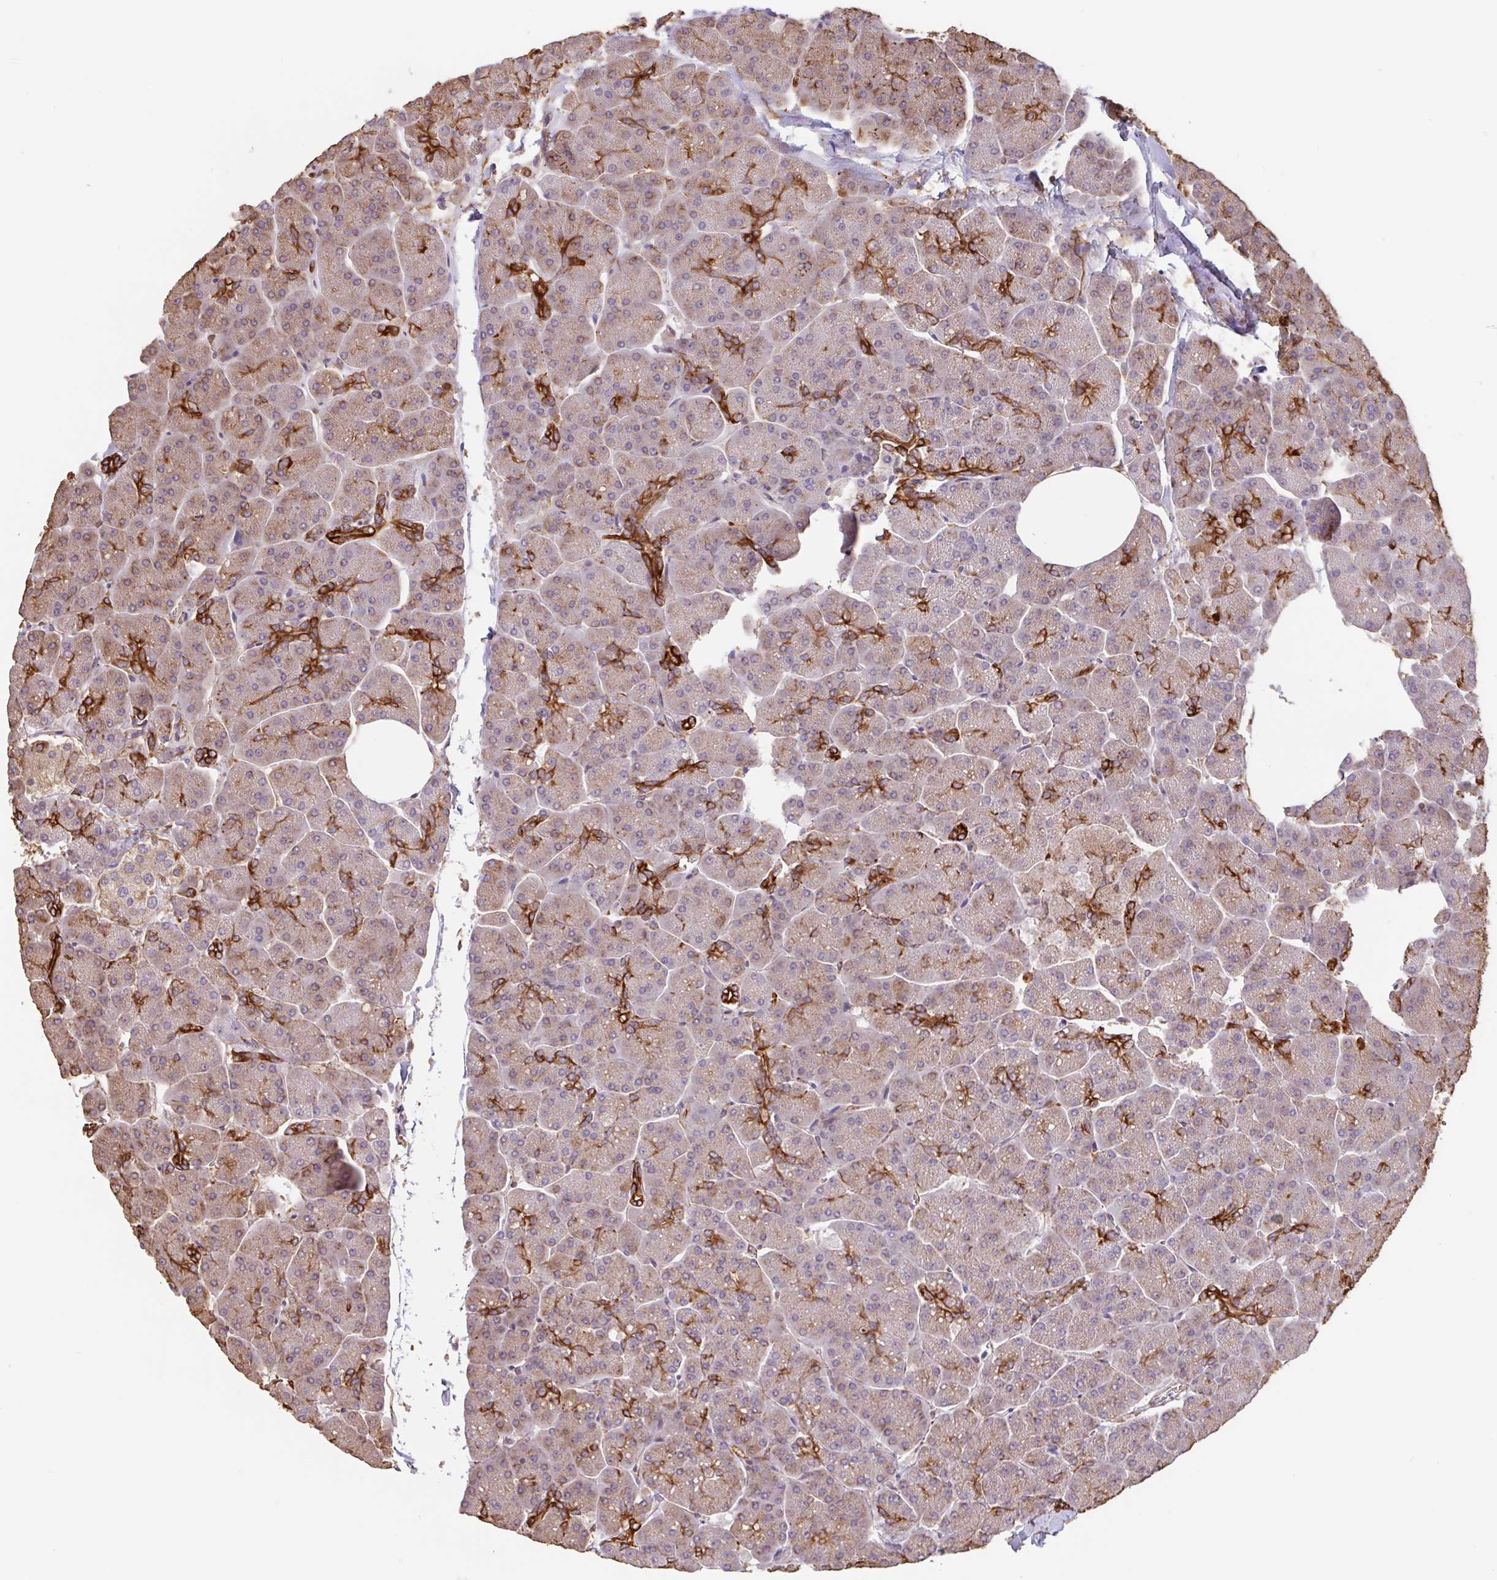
{"staining": {"intensity": "strong", "quantity": "<25%", "location": "cytoplasmic/membranous"}, "tissue": "pancreas", "cell_type": "Exocrine glandular cells", "image_type": "normal", "snomed": [{"axis": "morphology", "description": "Normal tissue, NOS"}, {"axis": "topography", "description": "Pancreas"}, {"axis": "topography", "description": "Peripheral nerve tissue"}], "caption": "High-magnification brightfield microscopy of normal pancreas stained with DAB (3,3'-diaminobenzidine) (brown) and counterstained with hematoxylin (blue). exocrine glandular cells exhibit strong cytoplasmic/membranous staining is seen in approximately<25% of cells. Ihc stains the protein of interest in brown and the nuclei are stained blue.", "gene": "ZNF790", "patient": {"sex": "male", "age": 54}}